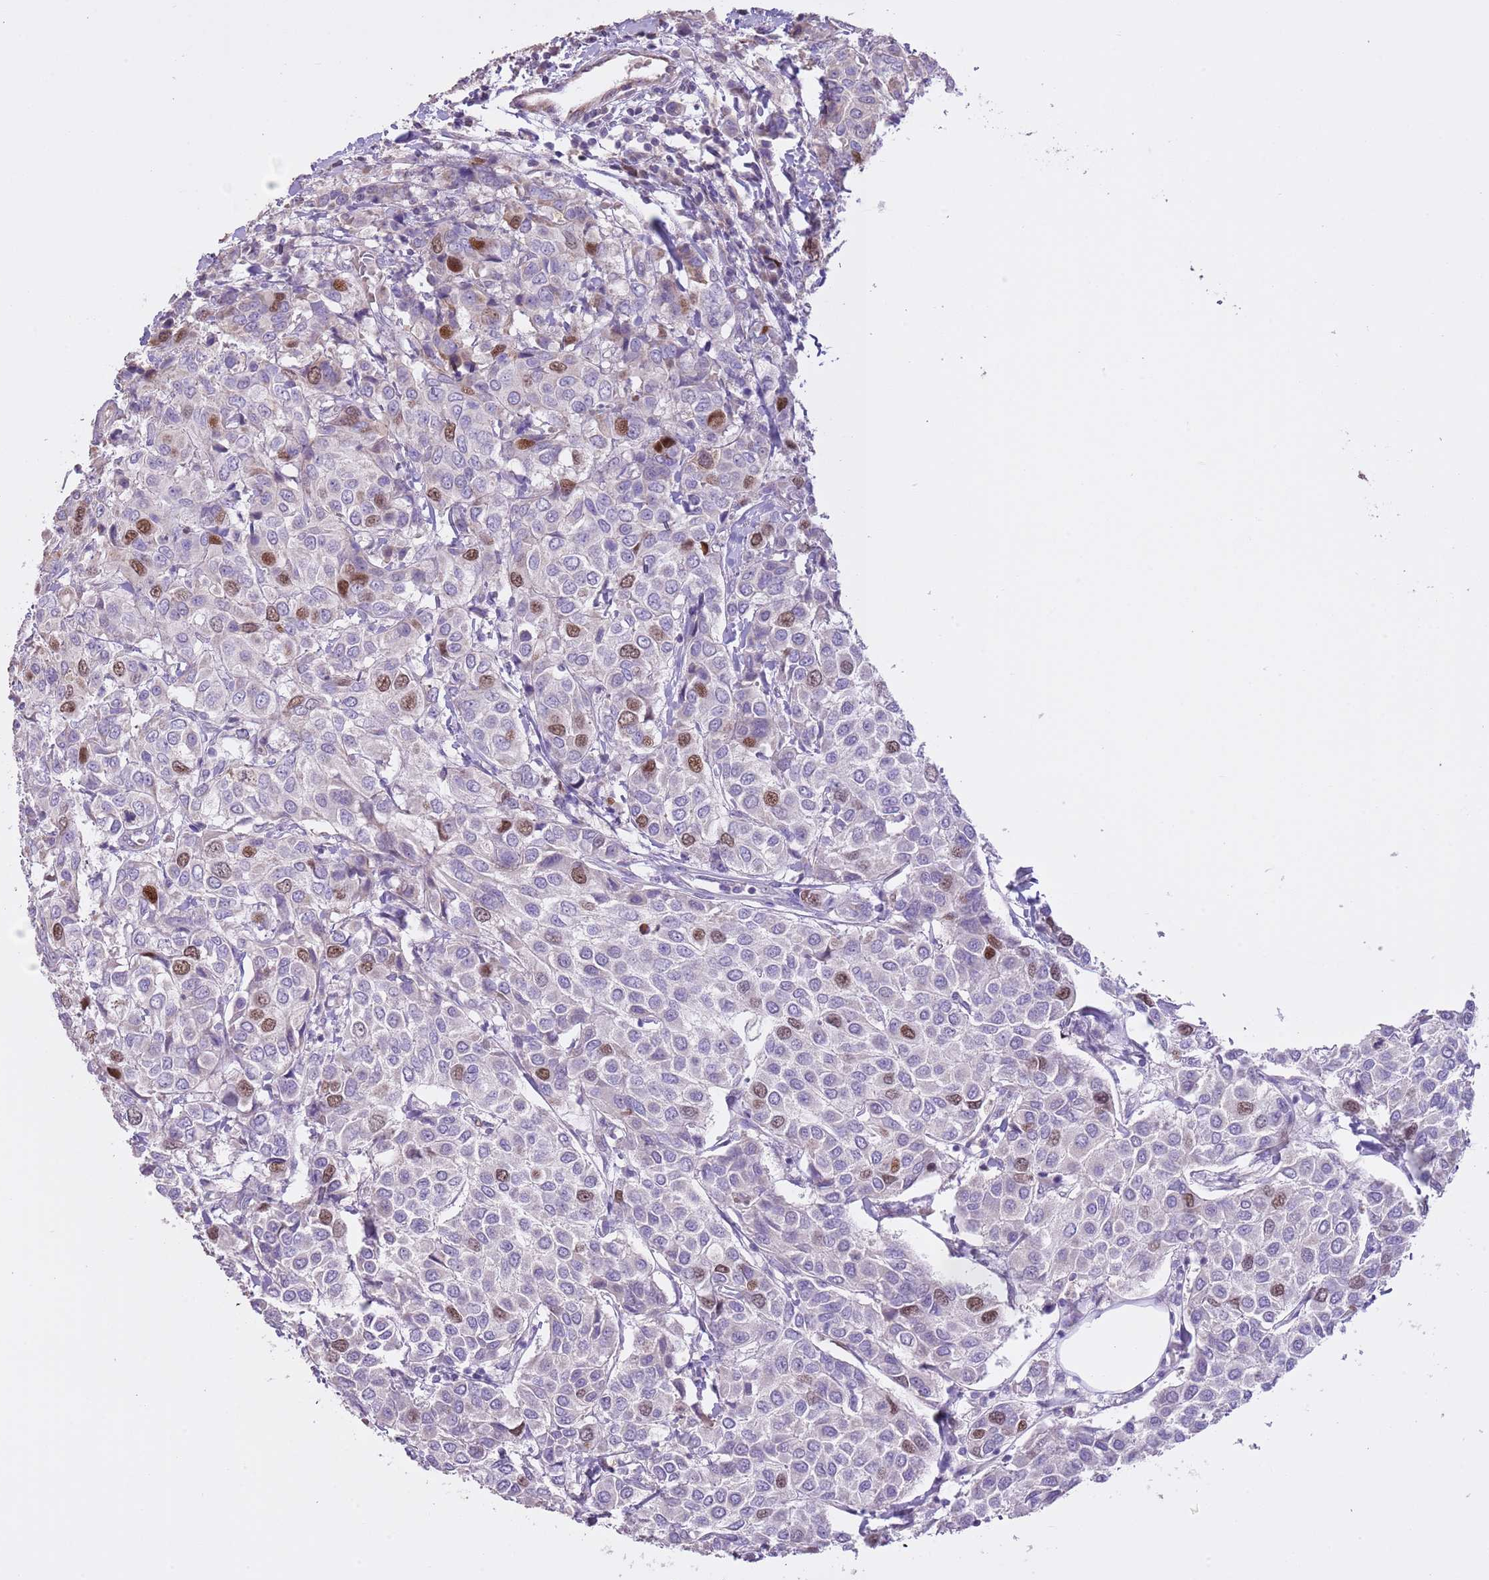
{"staining": {"intensity": "moderate", "quantity": "<25%", "location": "nuclear"}, "tissue": "breast cancer", "cell_type": "Tumor cells", "image_type": "cancer", "snomed": [{"axis": "morphology", "description": "Duct carcinoma"}, {"axis": "topography", "description": "Breast"}], "caption": "Protein expression analysis of breast cancer (intraductal carcinoma) displays moderate nuclear staining in about <25% of tumor cells.", "gene": "GMNN", "patient": {"sex": "female", "age": 55}}